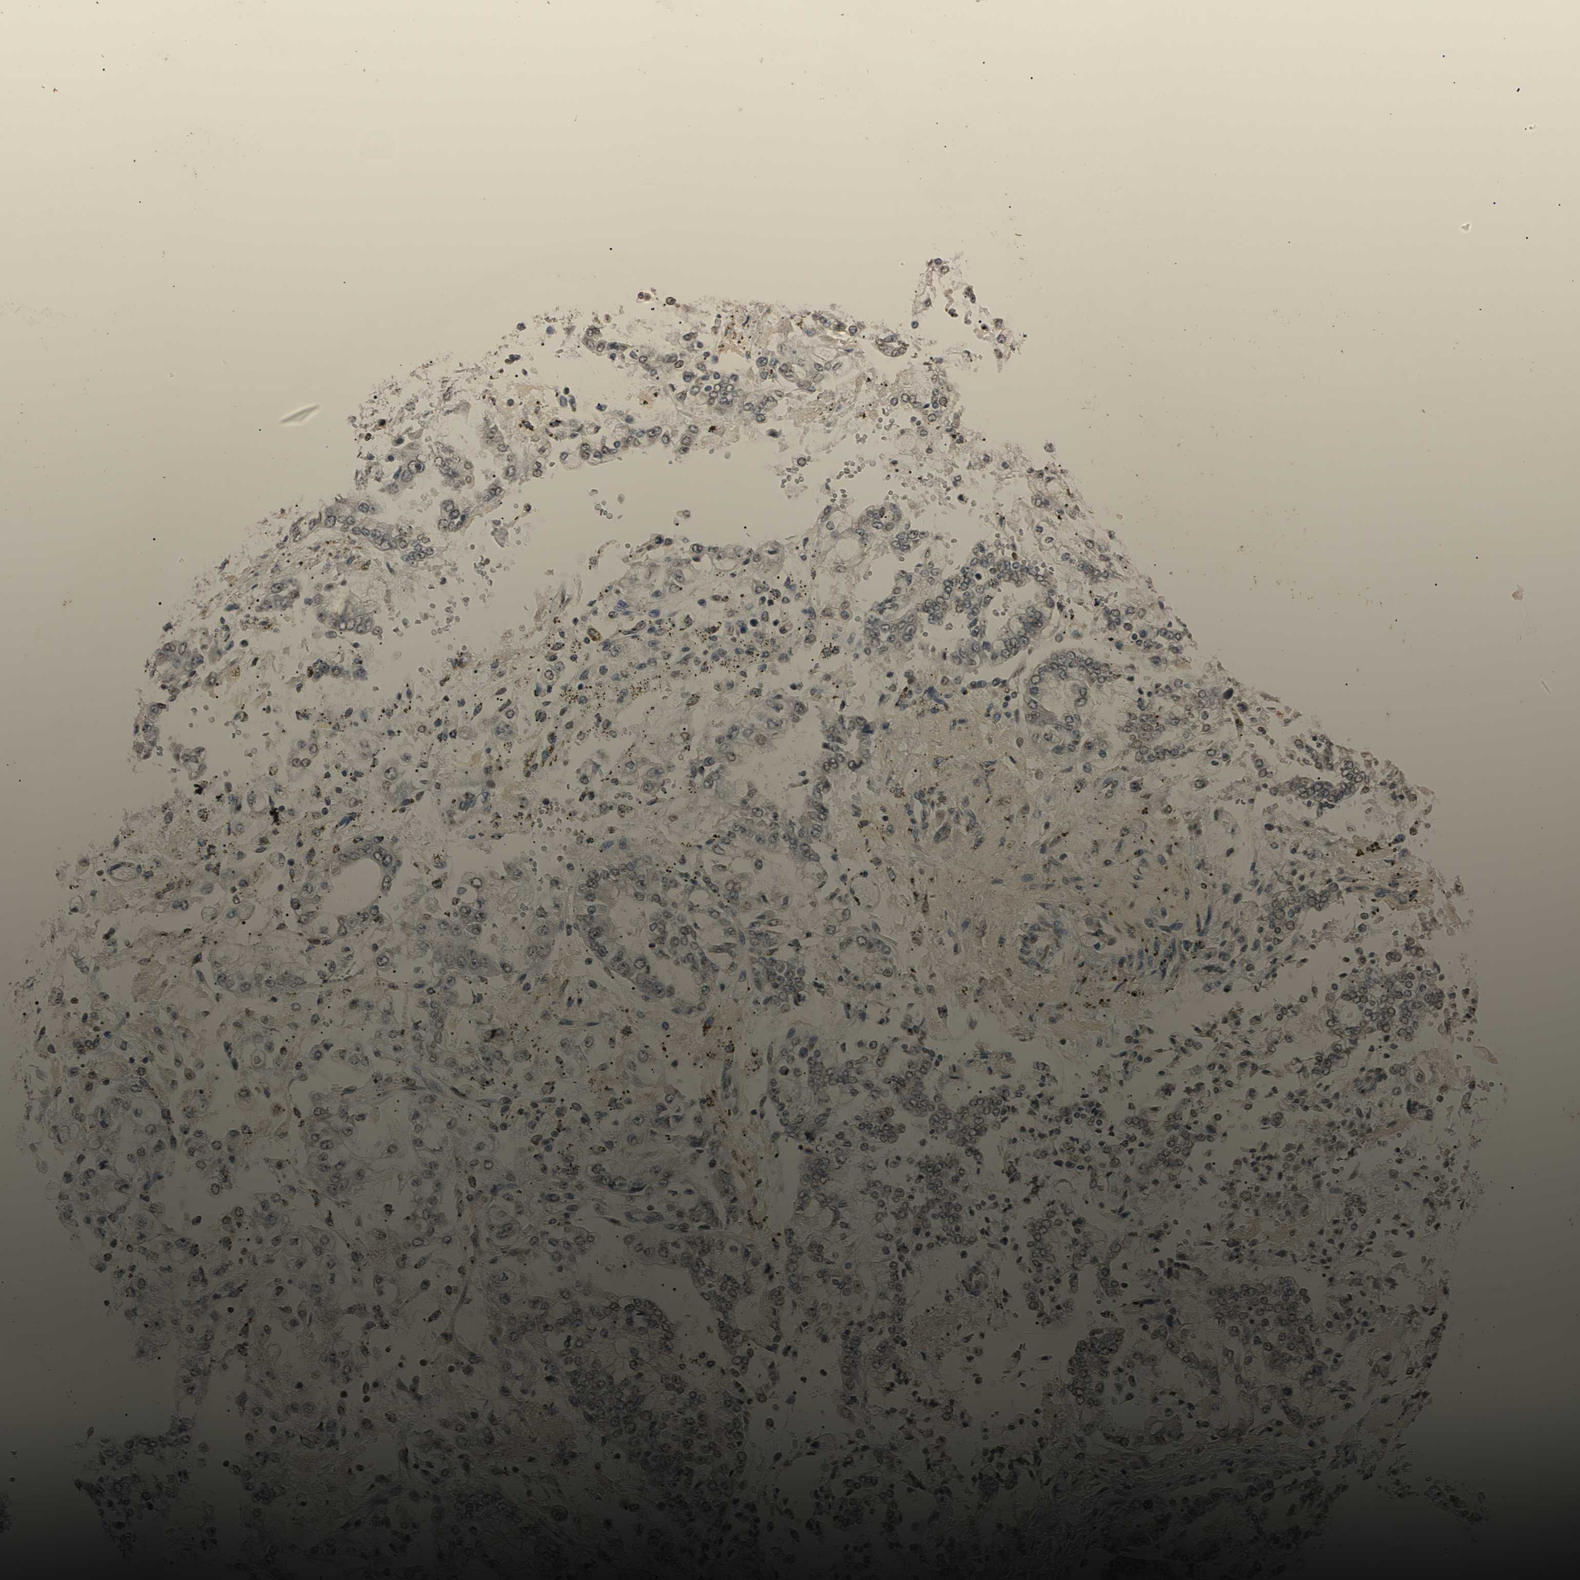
{"staining": {"intensity": "weak", "quantity": "<25%", "location": "nuclear"}, "tissue": "stomach cancer", "cell_type": "Tumor cells", "image_type": "cancer", "snomed": [{"axis": "morphology", "description": "Adenocarcinoma, NOS"}, {"axis": "topography", "description": "Stomach"}], "caption": "Stomach adenocarcinoma was stained to show a protein in brown. There is no significant expression in tumor cells. The staining was performed using DAB (3,3'-diaminobenzidine) to visualize the protein expression in brown, while the nuclei were stained in blue with hematoxylin (Magnification: 20x).", "gene": "CDC45", "patient": {"sex": "male", "age": 76}}